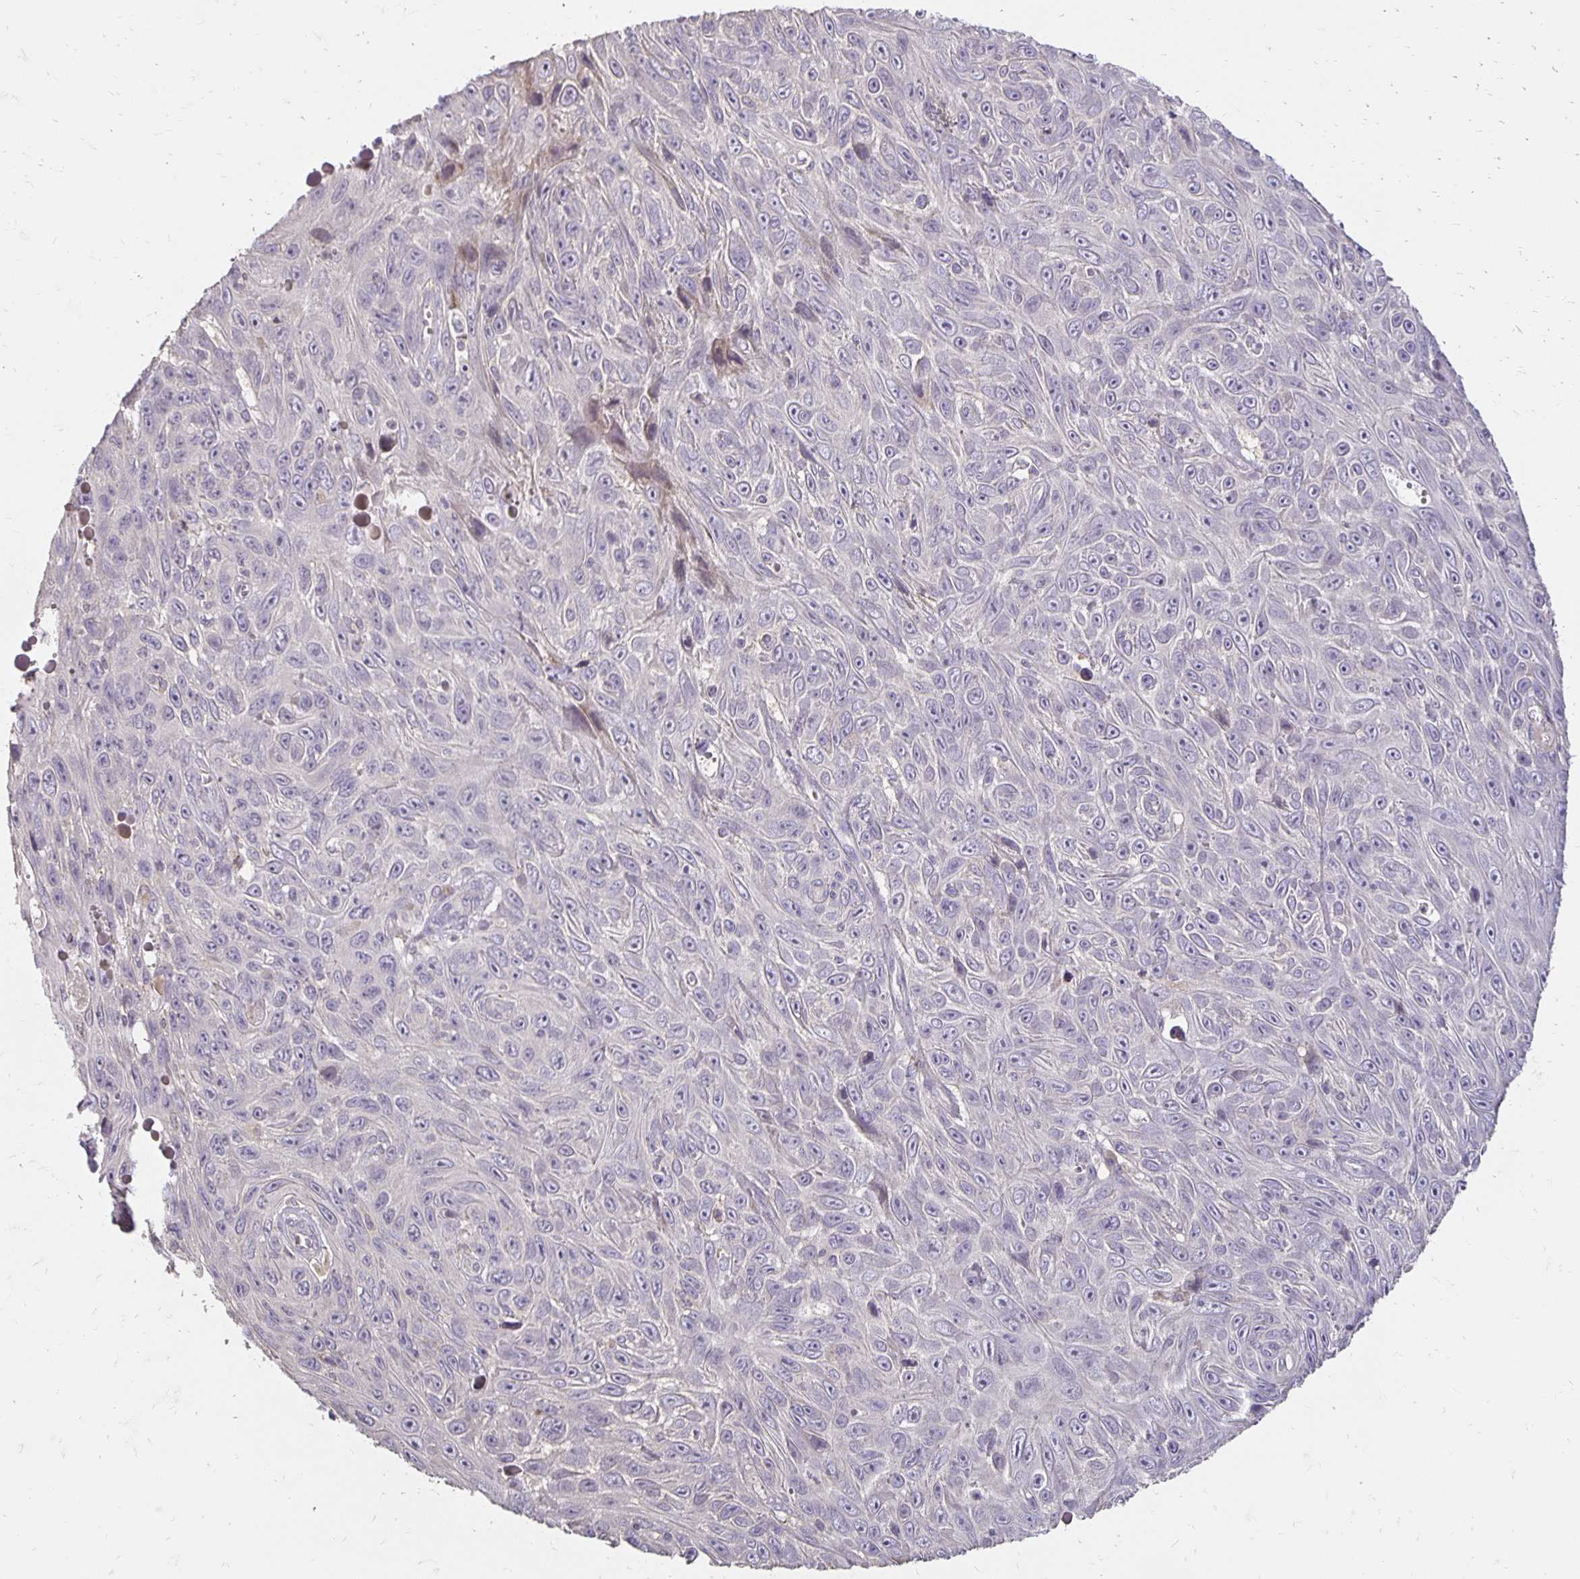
{"staining": {"intensity": "negative", "quantity": "none", "location": "none"}, "tissue": "skin cancer", "cell_type": "Tumor cells", "image_type": "cancer", "snomed": [{"axis": "morphology", "description": "Squamous cell carcinoma, NOS"}, {"axis": "topography", "description": "Skin"}], "caption": "Skin cancer was stained to show a protein in brown. There is no significant positivity in tumor cells. (Brightfield microscopy of DAB immunohistochemistry (IHC) at high magnification).", "gene": "CST6", "patient": {"sex": "male", "age": 82}}